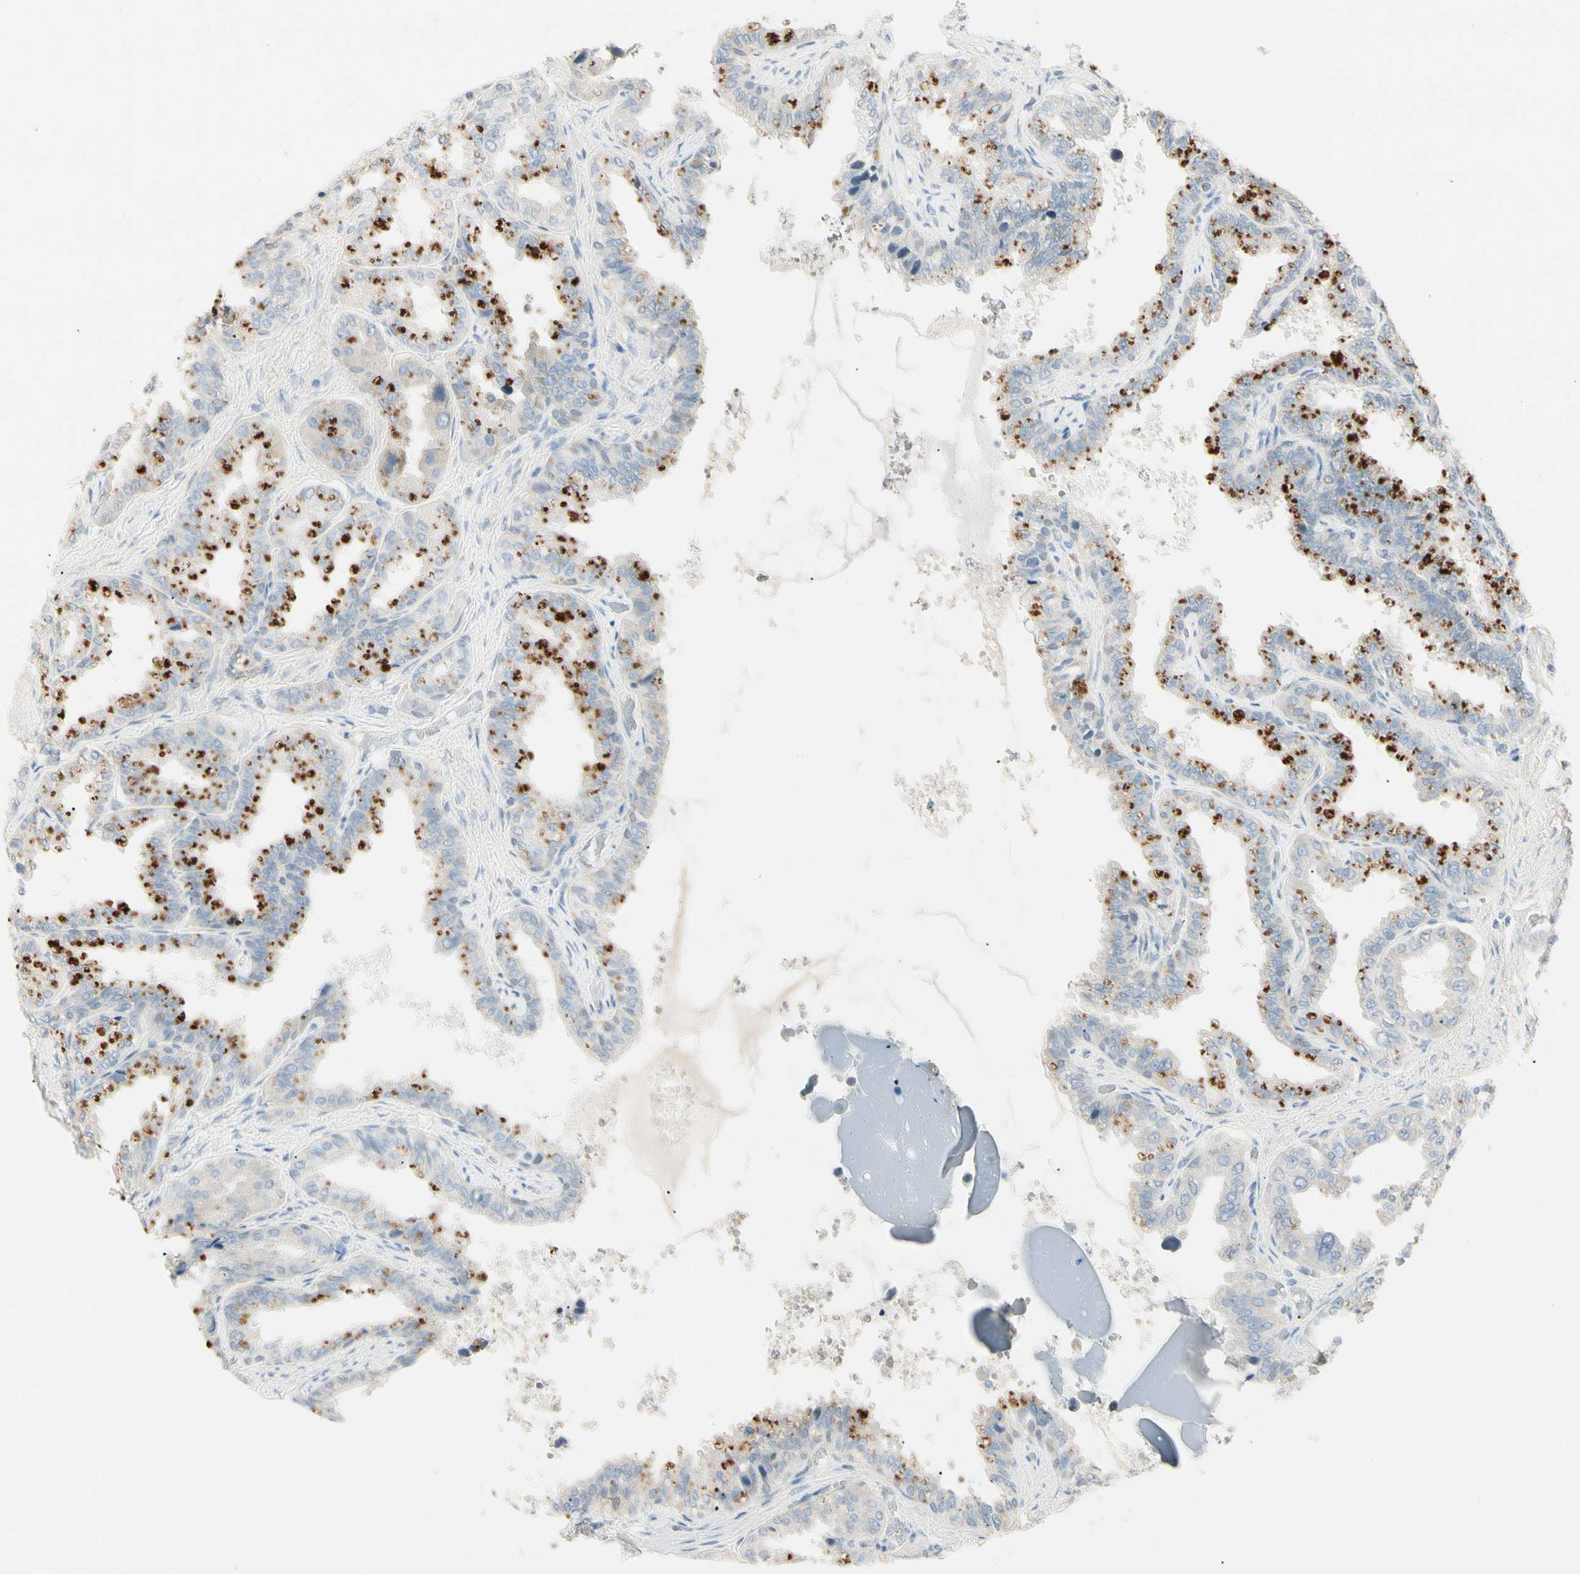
{"staining": {"intensity": "strong", "quantity": "25%-75%", "location": "cytoplasmic/membranous"}, "tissue": "seminal vesicle", "cell_type": "Glandular cells", "image_type": "normal", "snomed": [{"axis": "morphology", "description": "Normal tissue, NOS"}, {"axis": "topography", "description": "Seminal veicle"}], "caption": "High-magnification brightfield microscopy of normal seminal vesicle stained with DAB (brown) and counterstained with hematoxylin (blue). glandular cells exhibit strong cytoplasmic/membranous expression is identified in approximately25%-75% of cells.", "gene": "ALDH18A1", "patient": {"sex": "male", "age": 46}}